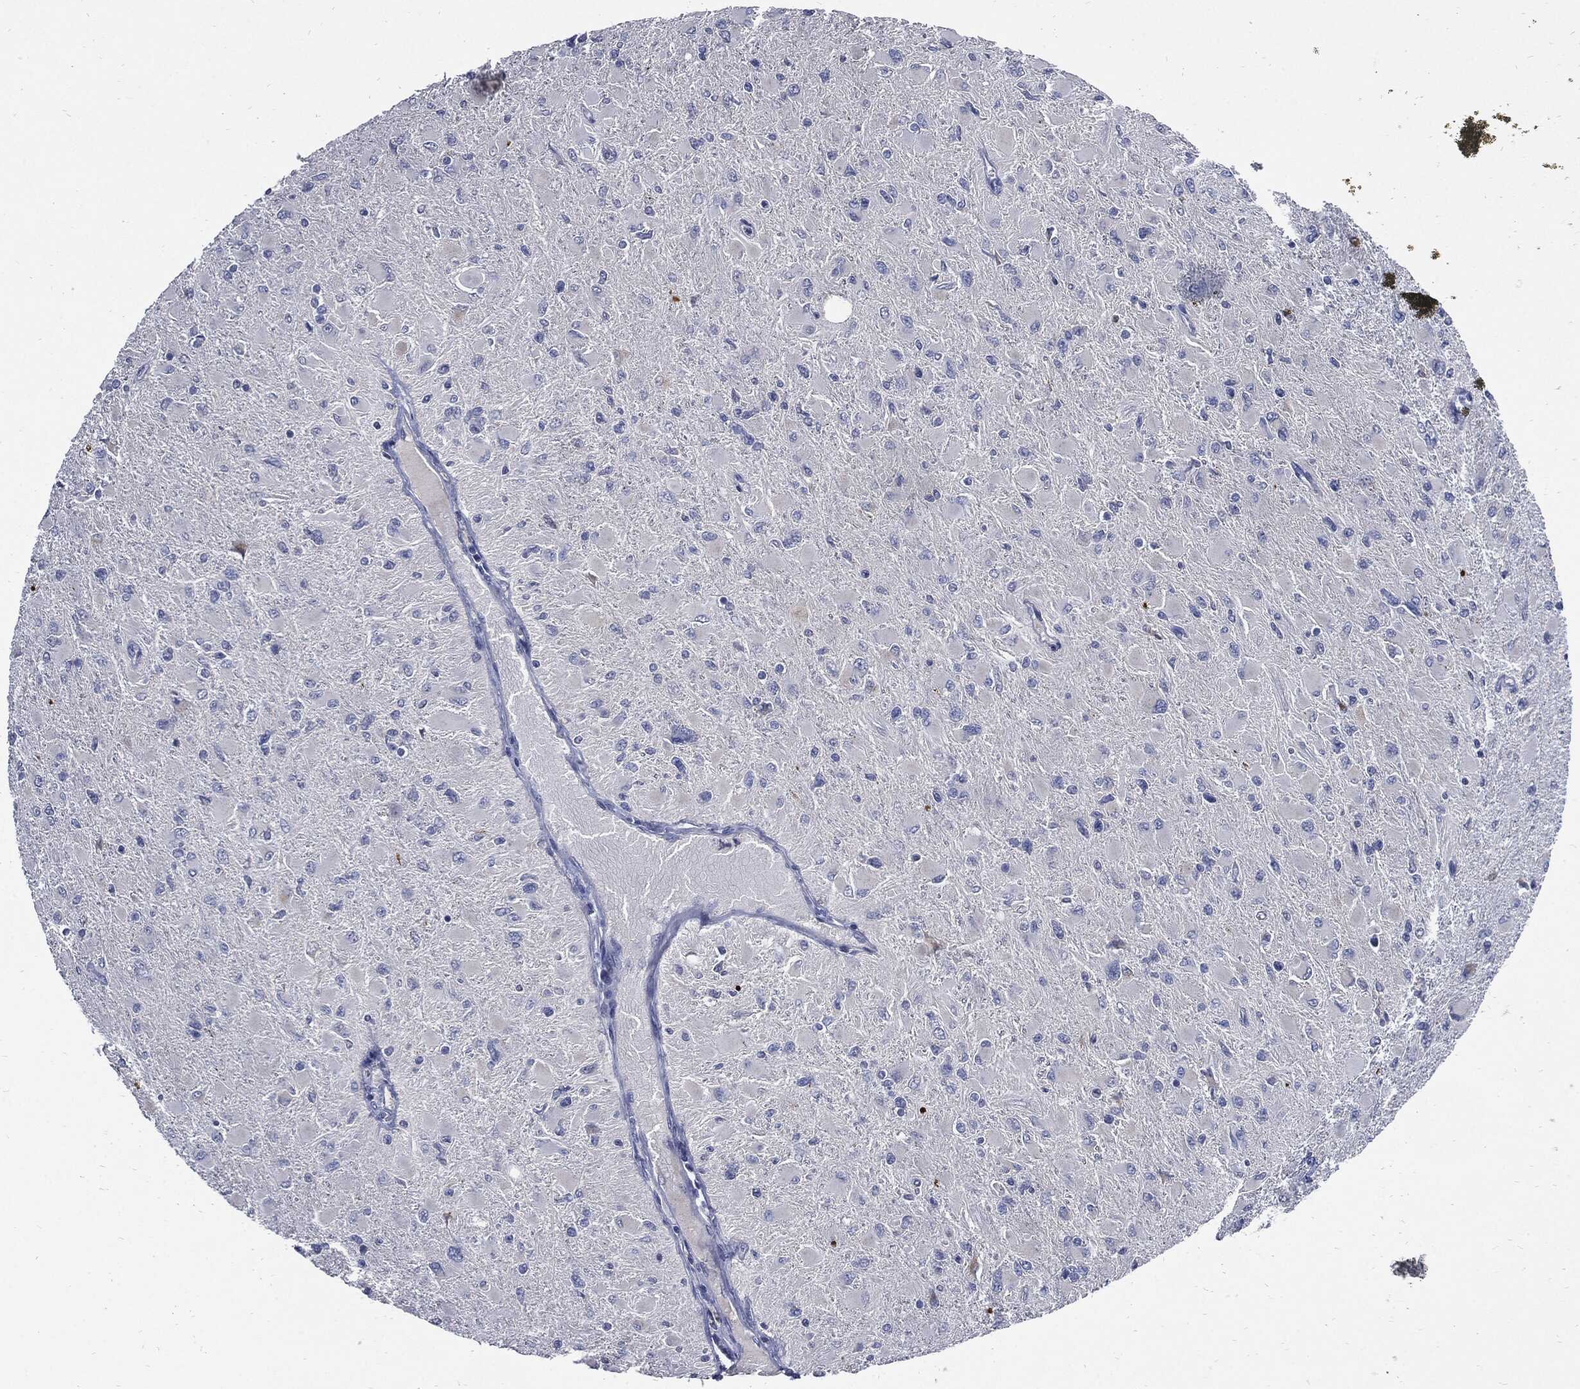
{"staining": {"intensity": "negative", "quantity": "none", "location": "none"}, "tissue": "glioma", "cell_type": "Tumor cells", "image_type": "cancer", "snomed": [{"axis": "morphology", "description": "Glioma, malignant, High grade"}, {"axis": "topography", "description": "Cerebral cortex"}], "caption": "IHC histopathology image of human malignant glioma (high-grade) stained for a protein (brown), which shows no expression in tumor cells.", "gene": "CPE", "patient": {"sex": "female", "age": 36}}